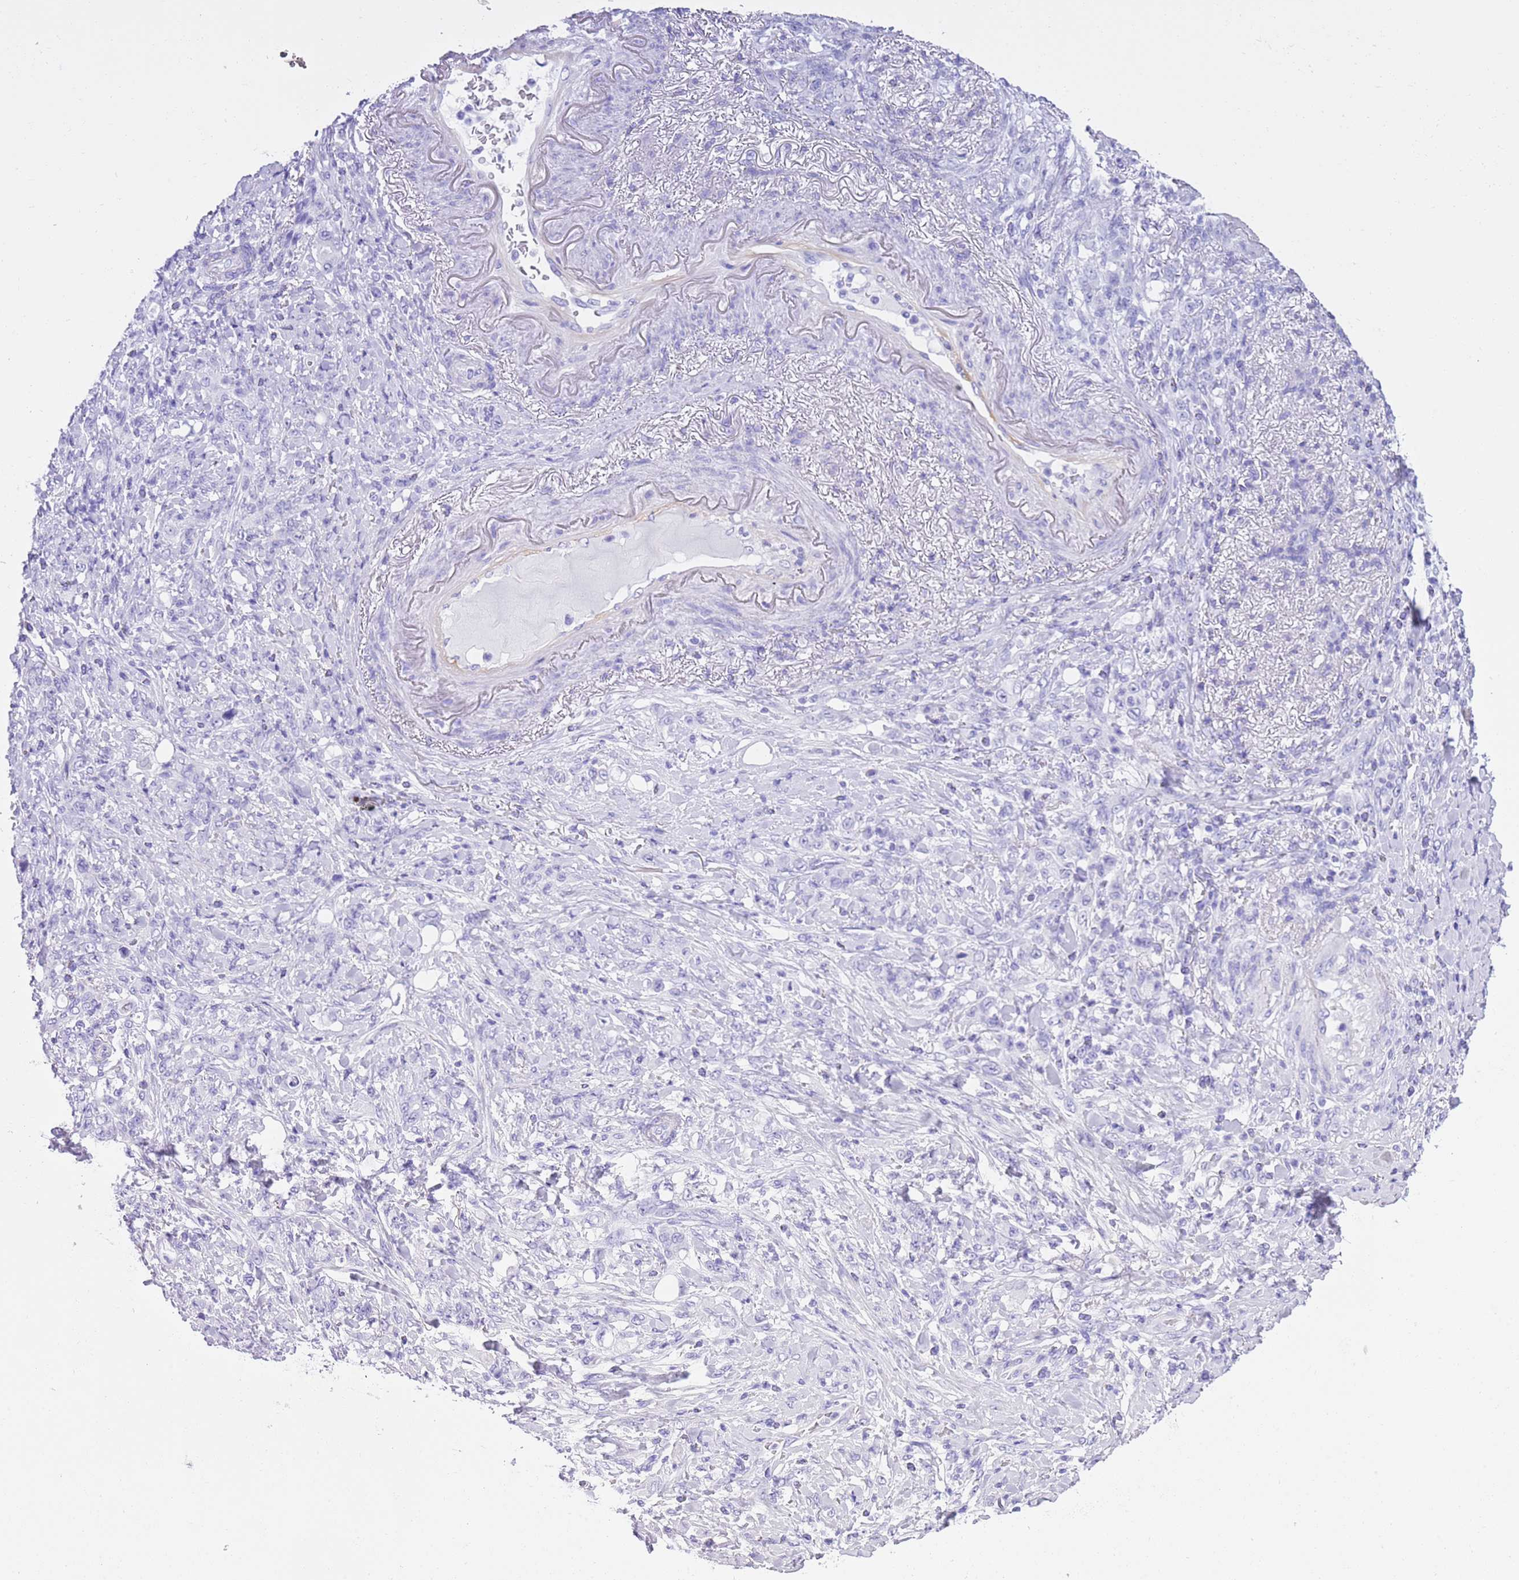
{"staining": {"intensity": "negative", "quantity": "none", "location": "none"}, "tissue": "stomach cancer", "cell_type": "Tumor cells", "image_type": "cancer", "snomed": [{"axis": "morphology", "description": "Normal tissue, NOS"}, {"axis": "morphology", "description": "Adenocarcinoma, NOS"}, {"axis": "topography", "description": "Stomach"}], "caption": "High power microscopy photomicrograph of an immunohistochemistry (IHC) micrograph of stomach cancer, revealing no significant expression in tumor cells. (Immunohistochemistry, brightfield microscopy, high magnification).", "gene": "TMEM185B", "patient": {"sex": "female", "age": 79}}